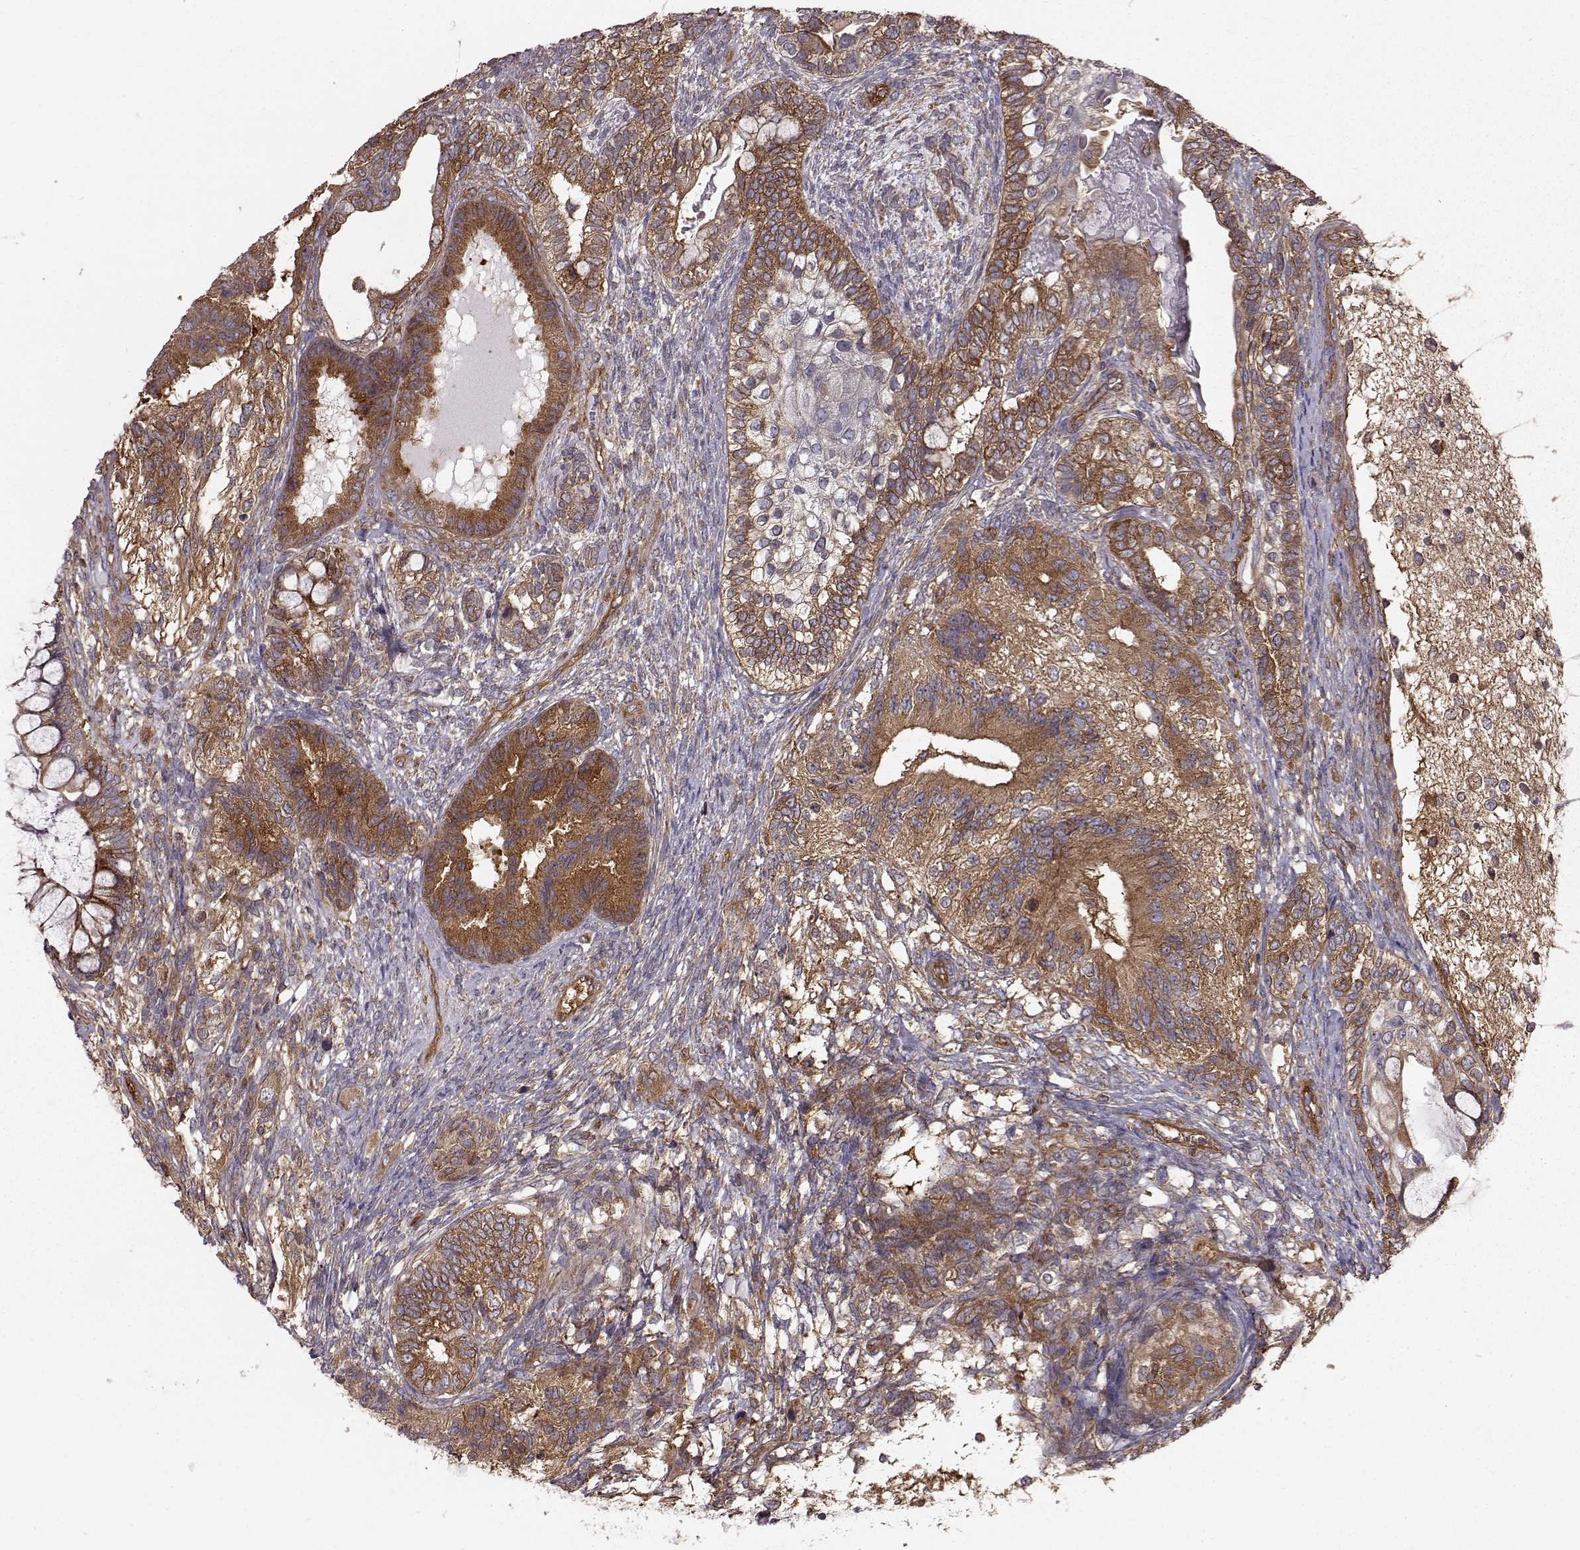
{"staining": {"intensity": "moderate", "quantity": ">75%", "location": "cytoplasmic/membranous"}, "tissue": "testis cancer", "cell_type": "Tumor cells", "image_type": "cancer", "snomed": [{"axis": "morphology", "description": "Seminoma, NOS"}, {"axis": "morphology", "description": "Carcinoma, Embryonal, NOS"}, {"axis": "topography", "description": "Testis"}], "caption": "Testis cancer (seminoma) stained with a brown dye displays moderate cytoplasmic/membranous positive staining in approximately >75% of tumor cells.", "gene": "RABGAP1", "patient": {"sex": "male", "age": 41}}